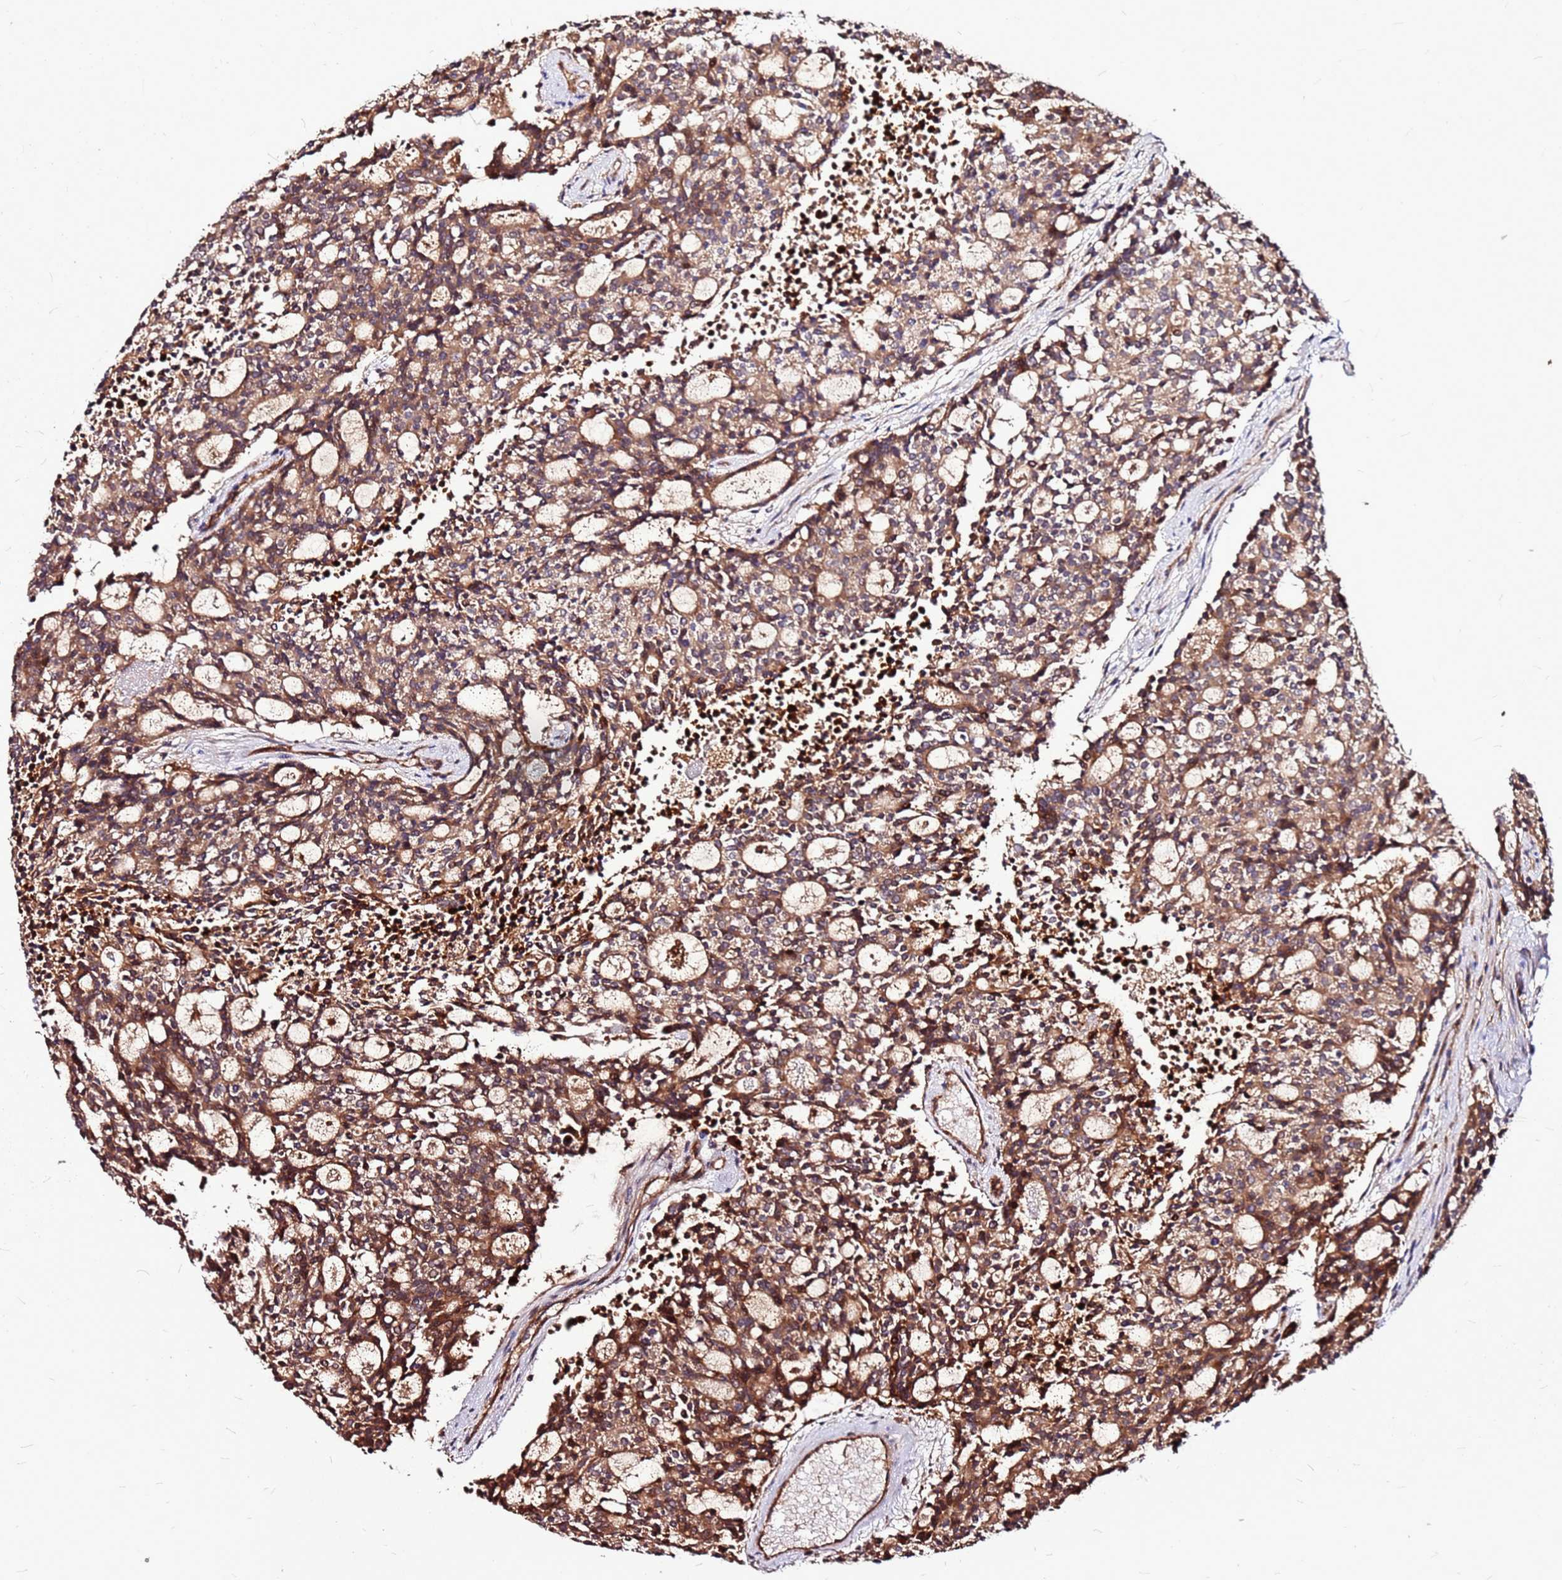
{"staining": {"intensity": "moderate", "quantity": ">75%", "location": "cytoplasmic/membranous"}, "tissue": "carcinoid", "cell_type": "Tumor cells", "image_type": "cancer", "snomed": [{"axis": "morphology", "description": "Carcinoid, malignant, NOS"}, {"axis": "topography", "description": "Pancreas"}], "caption": "Immunohistochemistry (IHC) of malignant carcinoid displays medium levels of moderate cytoplasmic/membranous positivity in approximately >75% of tumor cells. Immunohistochemistry (IHC) stains the protein of interest in brown and the nuclei are stained blue.", "gene": "LYPLAL1", "patient": {"sex": "female", "age": 54}}